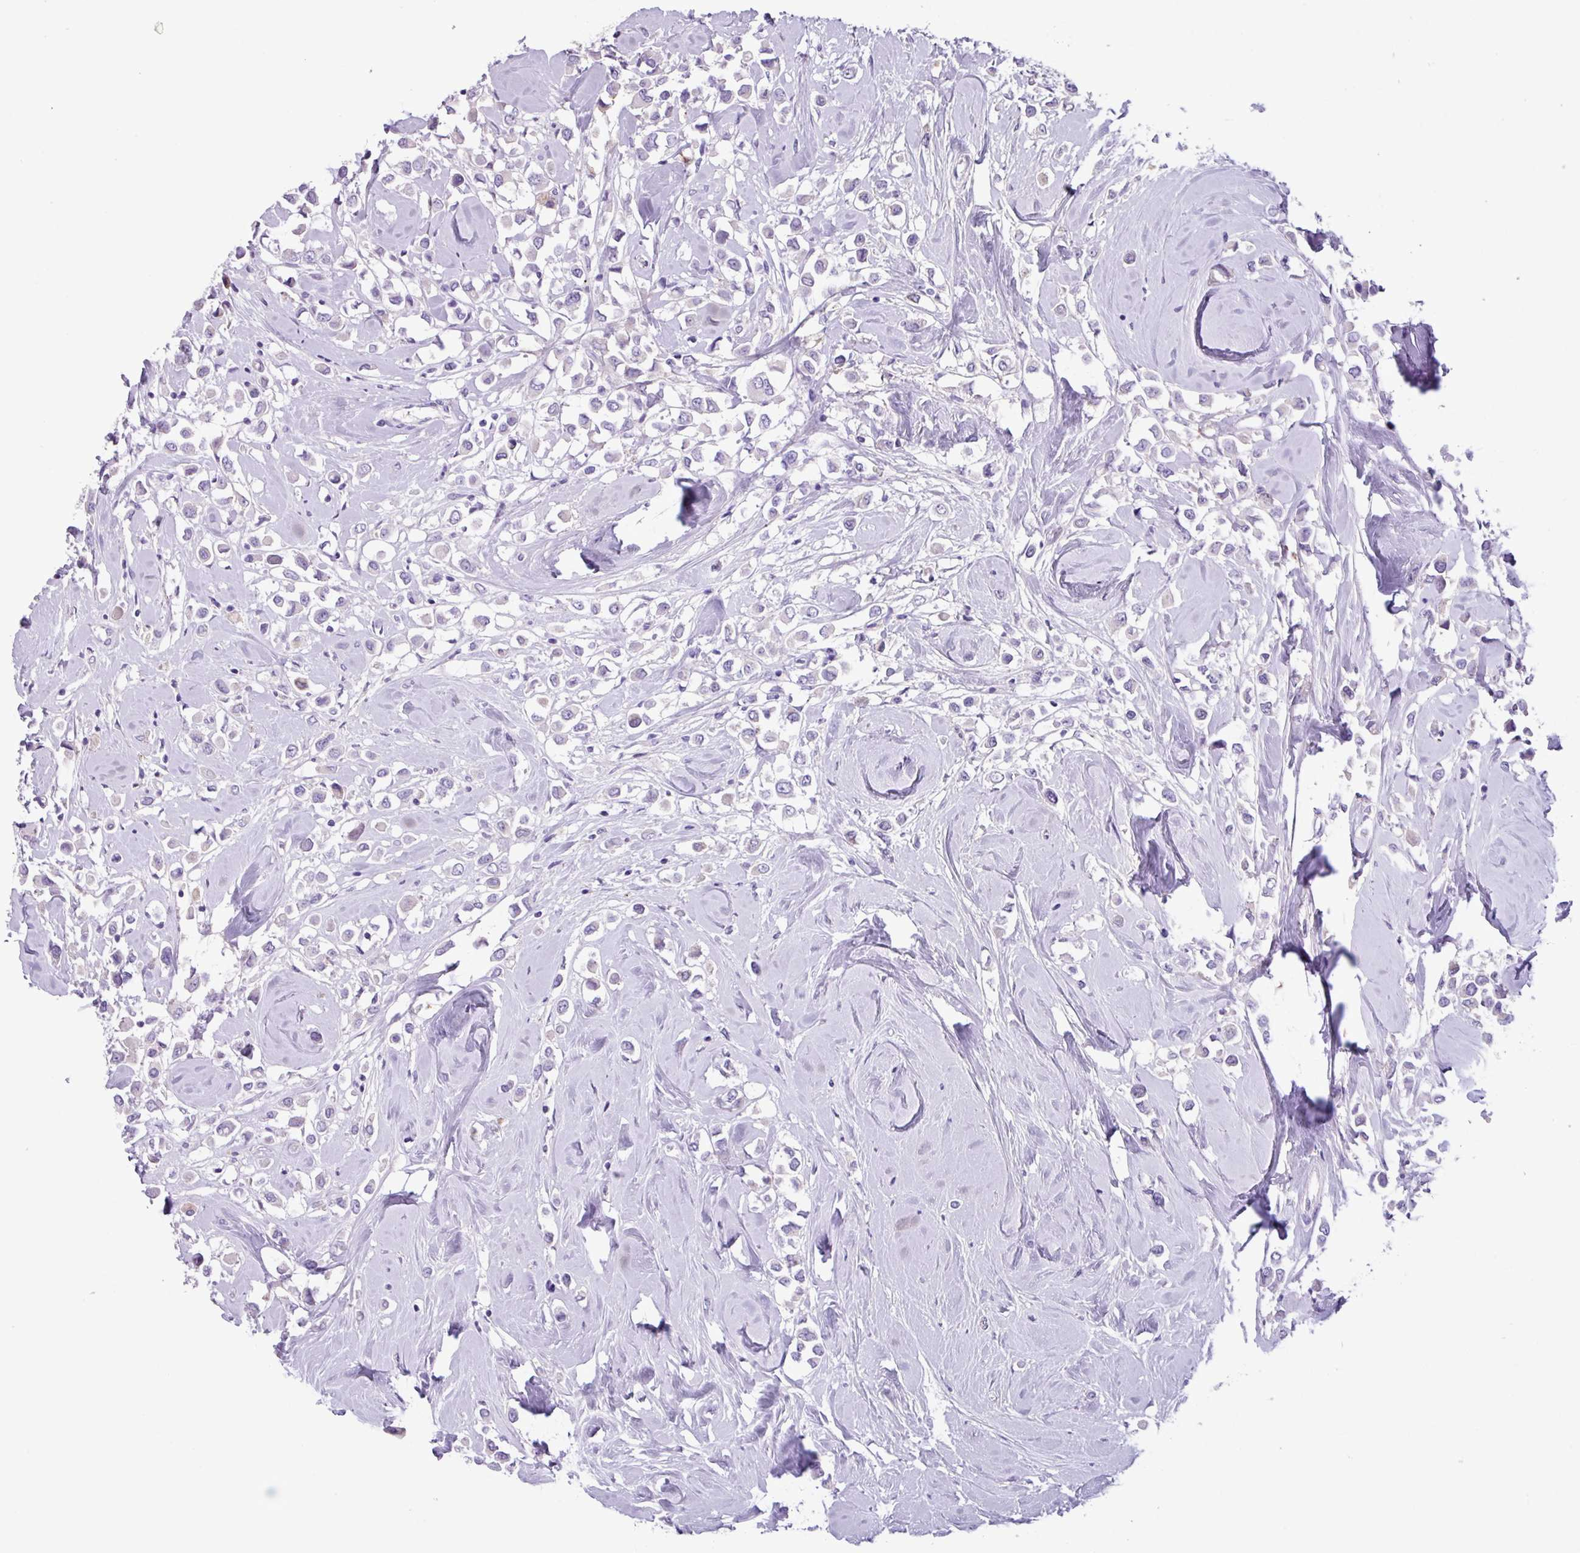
{"staining": {"intensity": "negative", "quantity": "none", "location": "none"}, "tissue": "breast cancer", "cell_type": "Tumor cells", "image_type": "cancer", "snomed": [{"axis": "morphology", "description": "Duct carcinoma"}, {"axis": "topography", "description": "Breast"}], "caption": "IHC of human infiltrating ductal carcinoma (breast) reveals no expression in tumor cells.", "gene": "CYSTM1", "patient": {"sex": "female", "age": 61}}